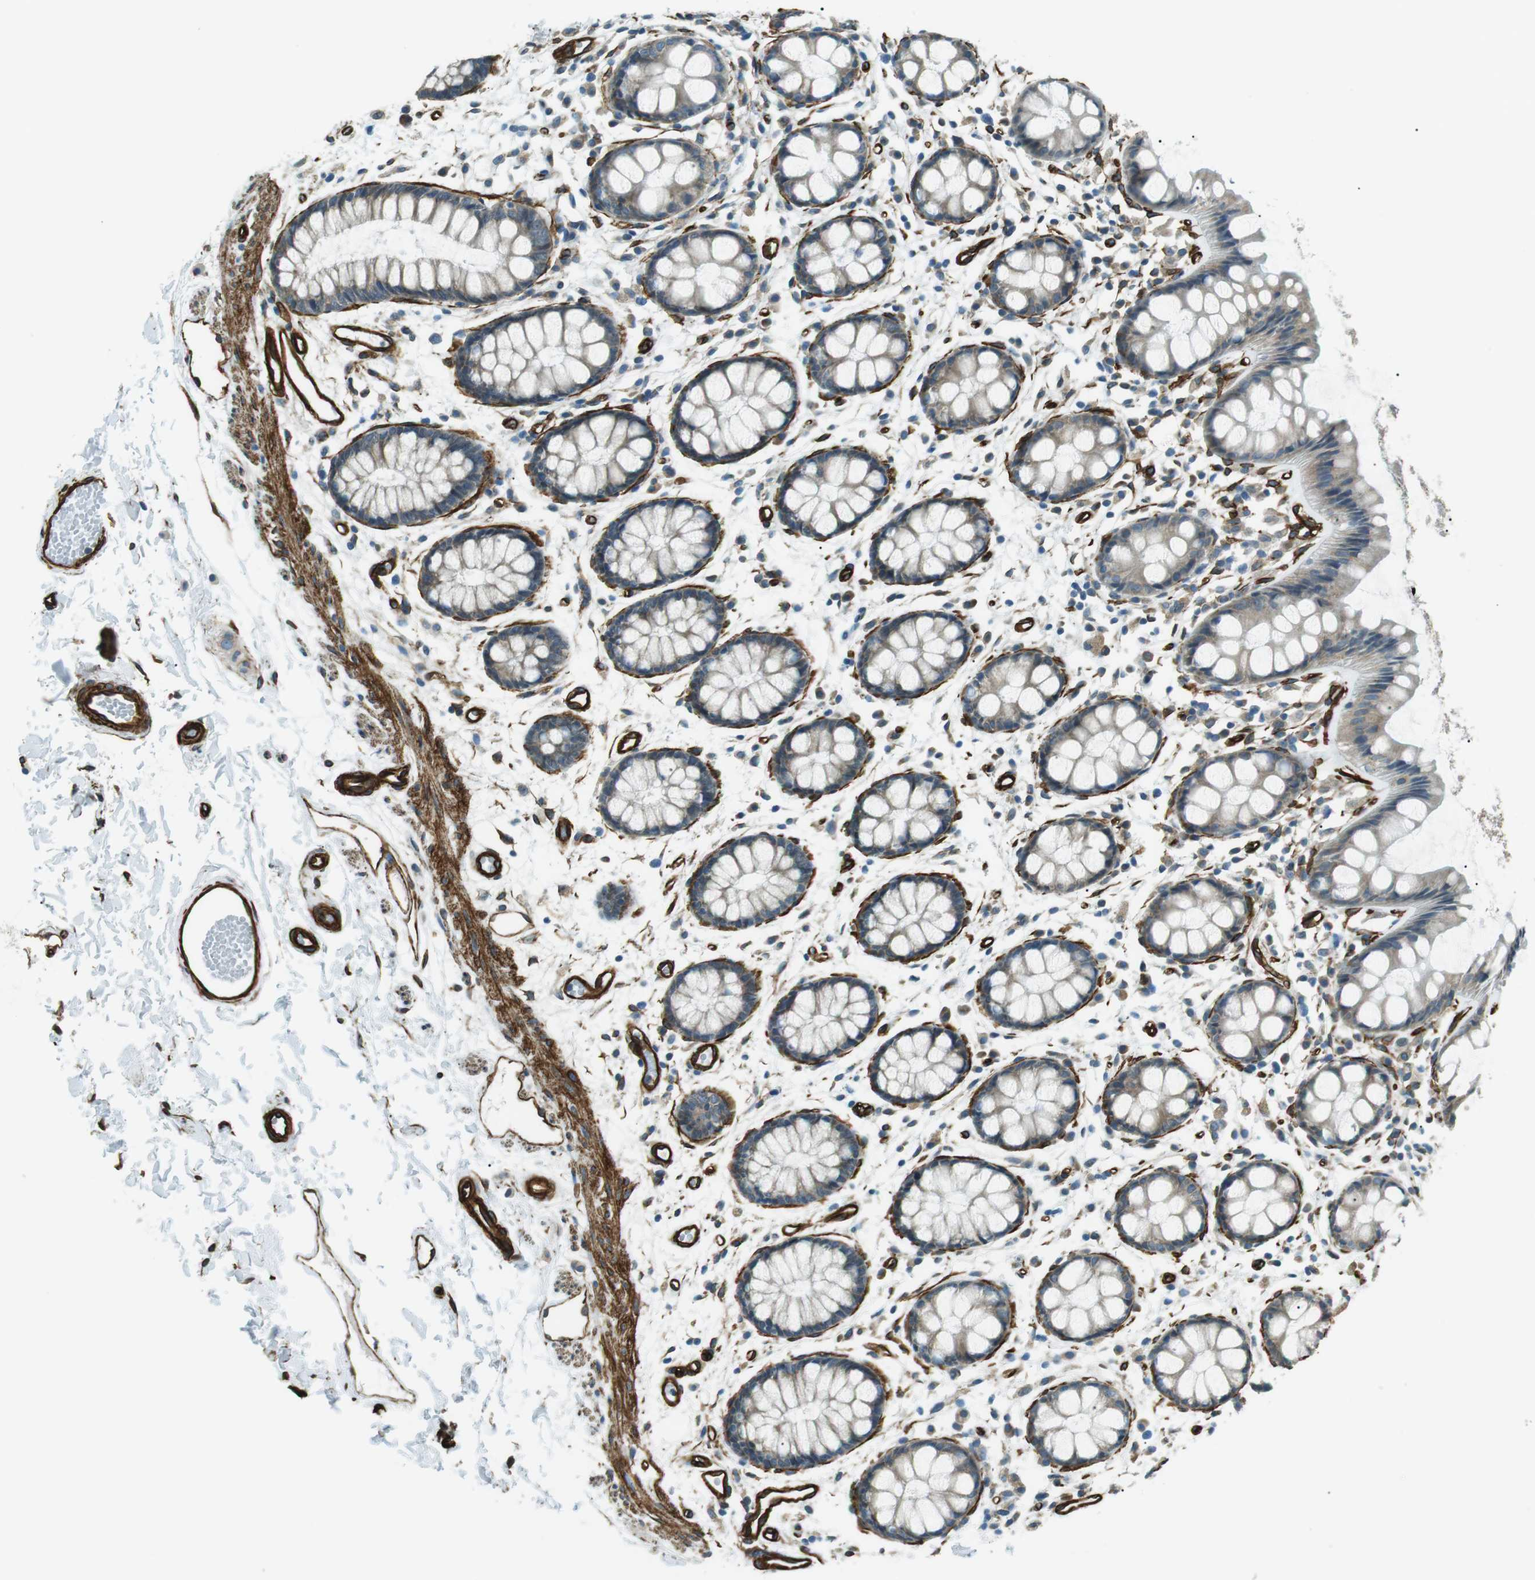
{"staining": {"intensity": "moderate", "quantity": "25%-75%", "location": "cytoplasmic/membranous"}, "tissue": "rectum", "cell_type": "Glandular cells", "image_type": "normal", "snomed": [{"axis": "morphology", "description": "Normal tissue, NOS"}, {"axis": "topography", "description": "Rectum"}], "caption": "Immunohistochemical staining of normal human rectum reveals moderate cytoplasmic/membranous protein staining in approximately 25%-75% of glandular cells.", "gene": "ODR4", "patient": {"sex": "female", "age": 66}}